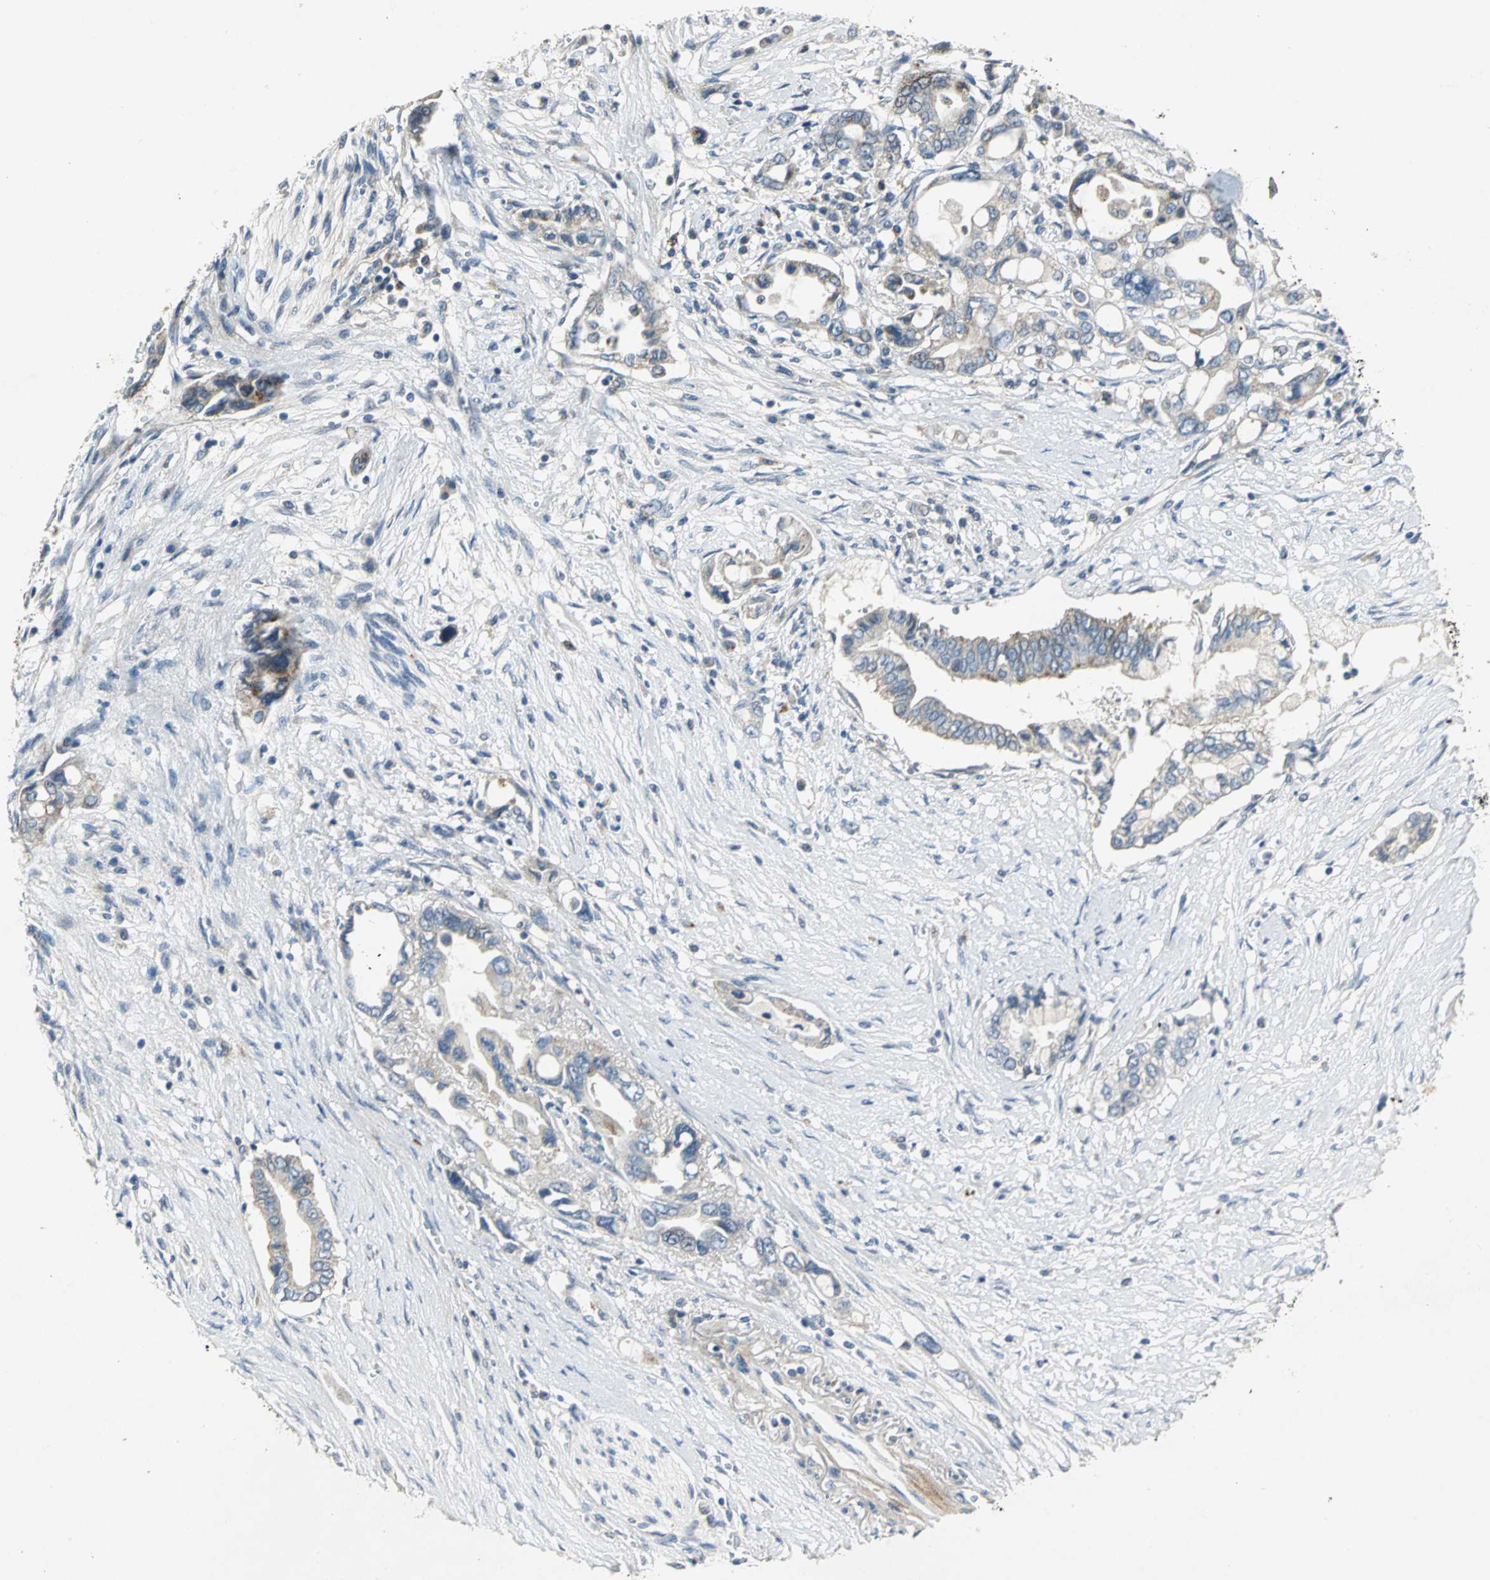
{"staining": {"intensity": "weak", "quantity": ">75%", "location": "cytoplasmic/membranous"}, "tissue": "pancreatic cancer", "cell_type": "Tumor cells", "image_type": "cancer", "snomed": [{"axis": "morphology", "description": "Adenocarcinoma, NOS"}, {"axis": "topography", "description": "Pancreas"}], "caption": "Weak cytoplasmic/membranous protein staining is identified in about >75% of tumor cells in pancreatic cancer (adenocarcinoma). The staining was performed using DAB to visualize the protein expression in brown, while the nuclei were stained in blue with hematoxylin (Magnification: 20x).", "gene": "SPPL2B", "patient": {"sex": "female", "age": 57}}